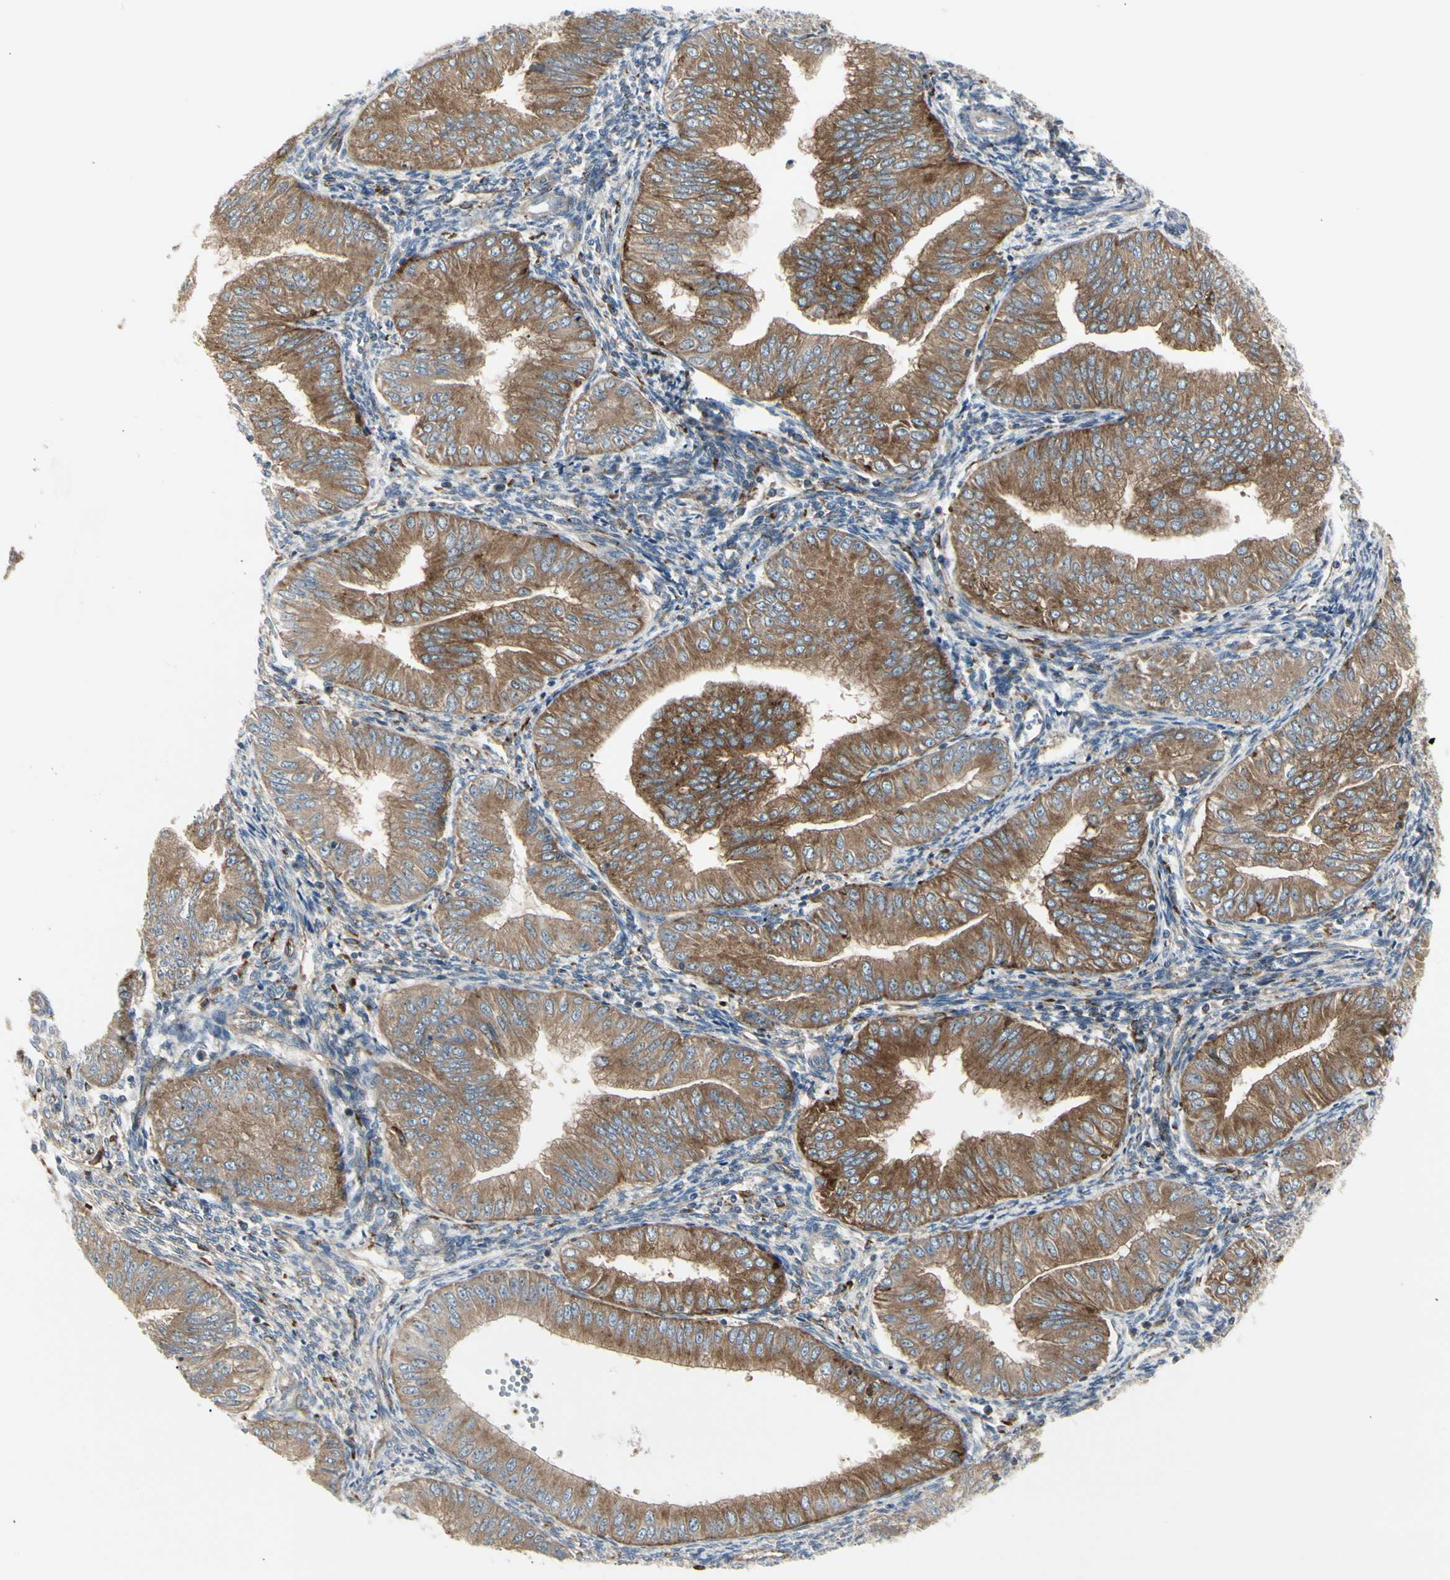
{"staining": {"intensity": "moderate", "quantity": ">75%", "location": "cytoplasmic/membranous"}, "tissue": "endometrial cancer", "cell_type": "Tumor cells", "image_type": "cancer", "snomed": [{"axis": "morphology", "description": "Normal tissue, NOS"}, {"axis": "morphology", "description": "Adenocarcinoma, NOS"}, {"axis": "topography", "description": "Endometrium"}], "caption": "Protein positivity by immunohistochemistry (IHC) reveals moderate cytoplasmic/membranous staining in approximately >75% of tumor cells in adenocarcinoma (endometrial).", "gene": "ATP6V1B2", "patient": {"sex": "female", "age": 53}}